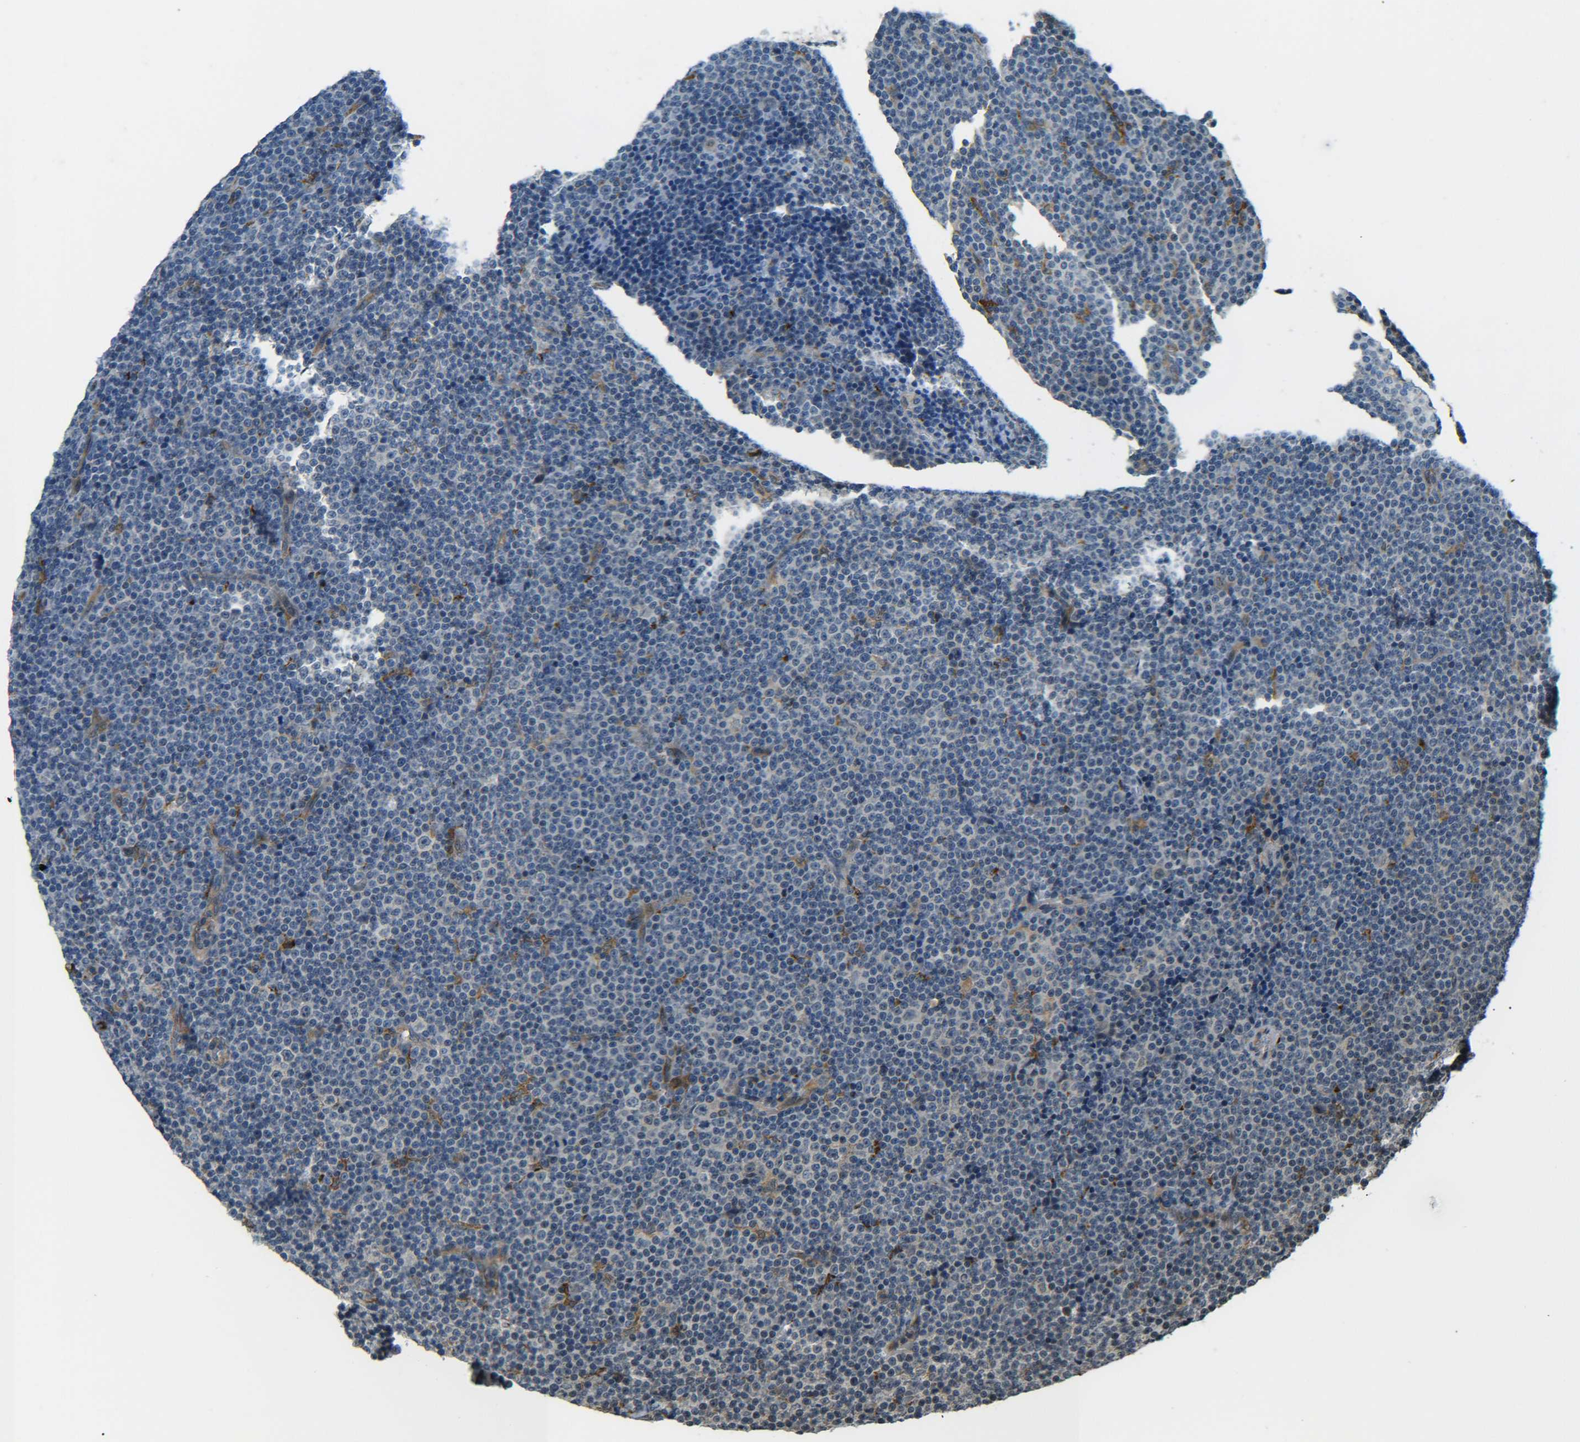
{"staining": {"intensity": "negative", "quantity": "none", "location": "none"}, "tissue": "lymphoma", "cell_type": "Tumor cells", "image_type": "cancer", "snomed": [{"axis": "morphology", "description": "Malignant lymphoma, non-Hodgkin's type, Low grade"}, {"axis": "topography", "description": "Lymph node"}], "caption": "A micrograph of low-grade malignant lymphoma, non-Hodgkin's type stained for a protein displays no brown staining in tumor cells.", "gene": "DAB2", "patient": {"sex": "female", "age": 67}}